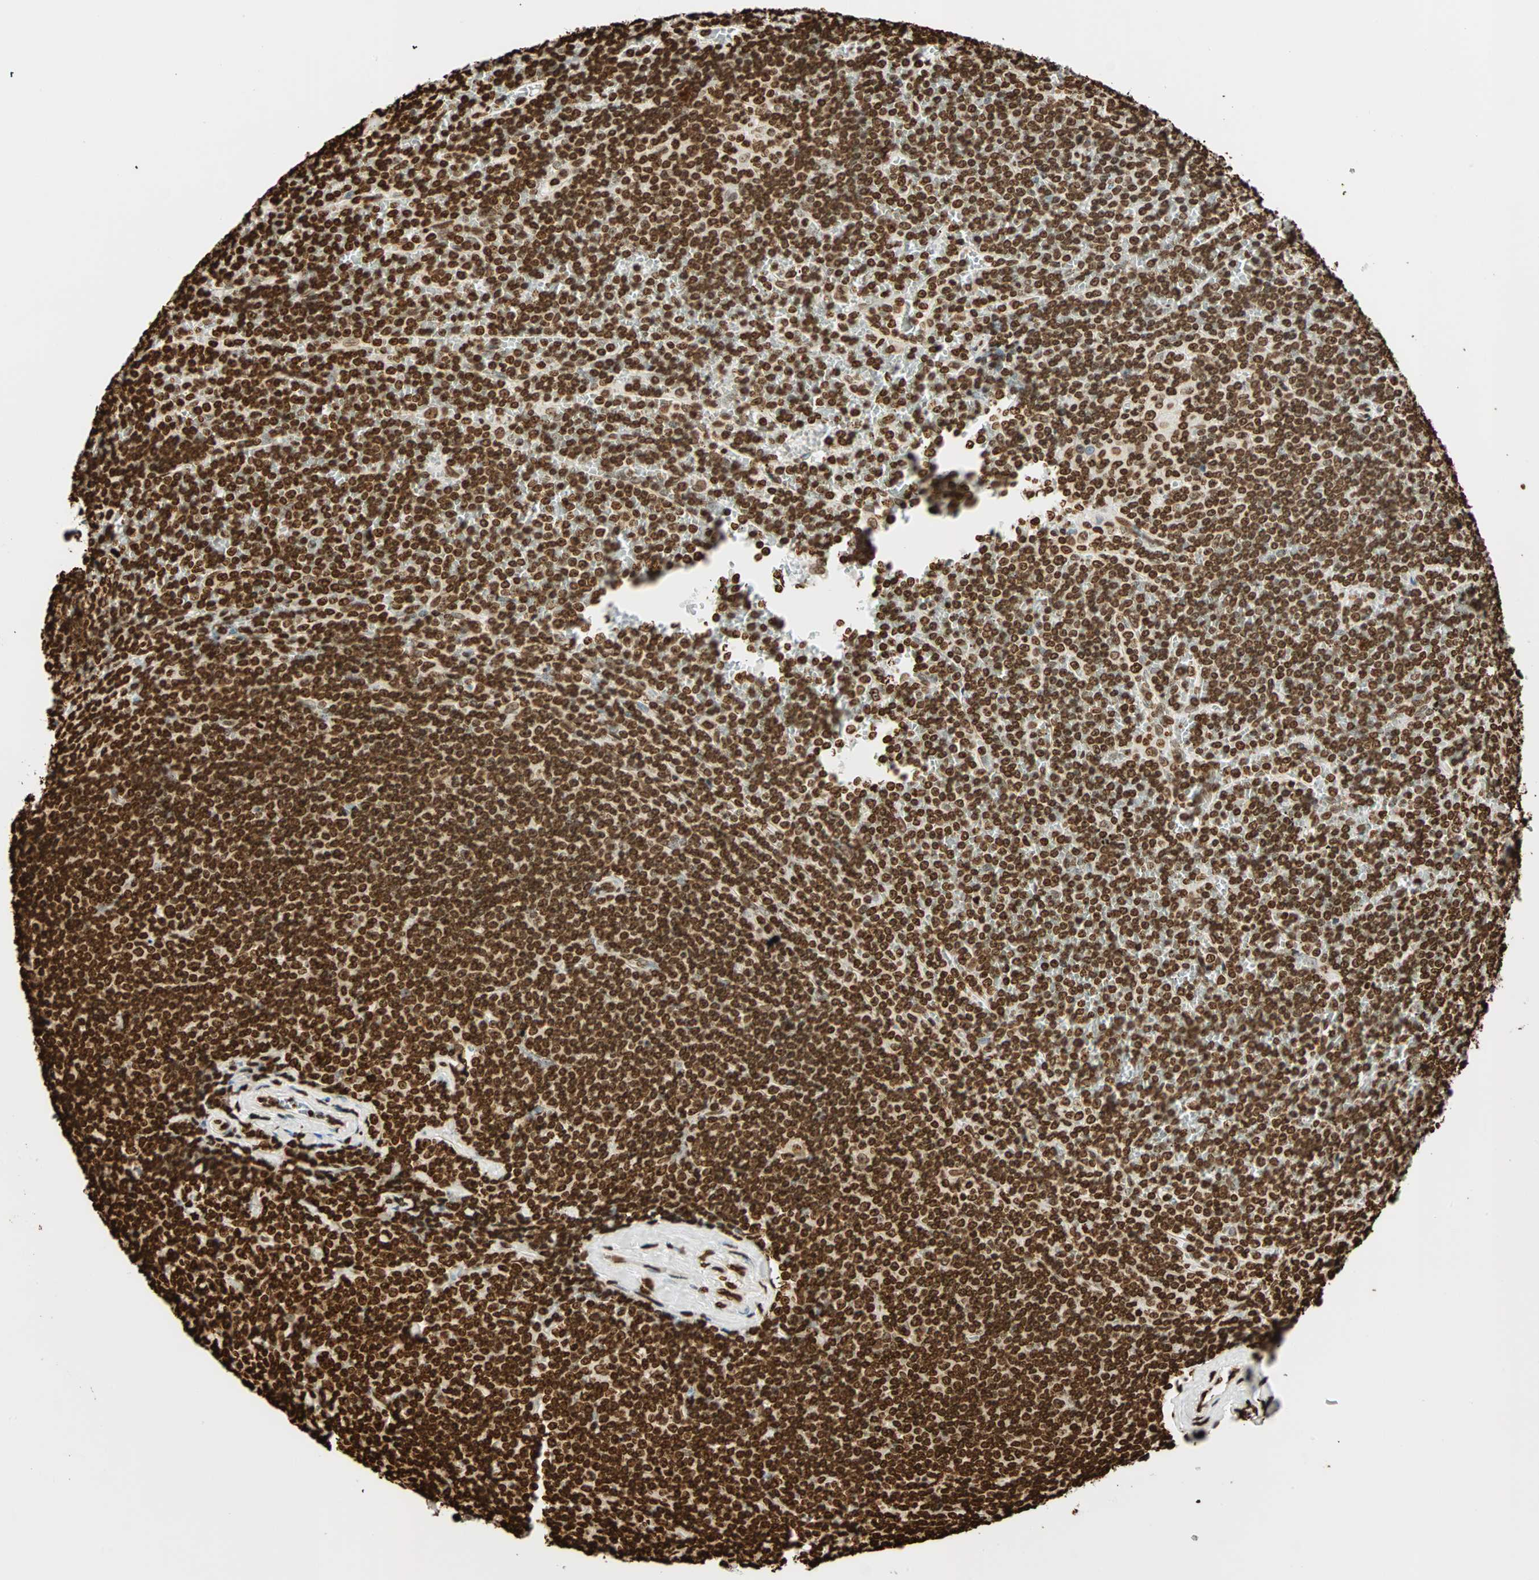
{"staining": {"intensity": "strong", "quantity": ">75%", "location": "nuclear"}, "tissue": "lymphoma", "cell_type": "Tumor cells", "image_type": "cancer", "snomed": [{"axis": "morphology", "description": "Malignant lymphoma, non-Hodgkin's type, Low grade"}, {"axis": "topography", "description": "Spleen"}], "caption": "Protein staining of lymphoma tissue exhibits strong nuclear expression in about >75% of tumor cells. (Brightfield microscopy of DAB IHC at high magnification).", "gene": "GLI2", "patient": {"sex": "female", "age": 19}}